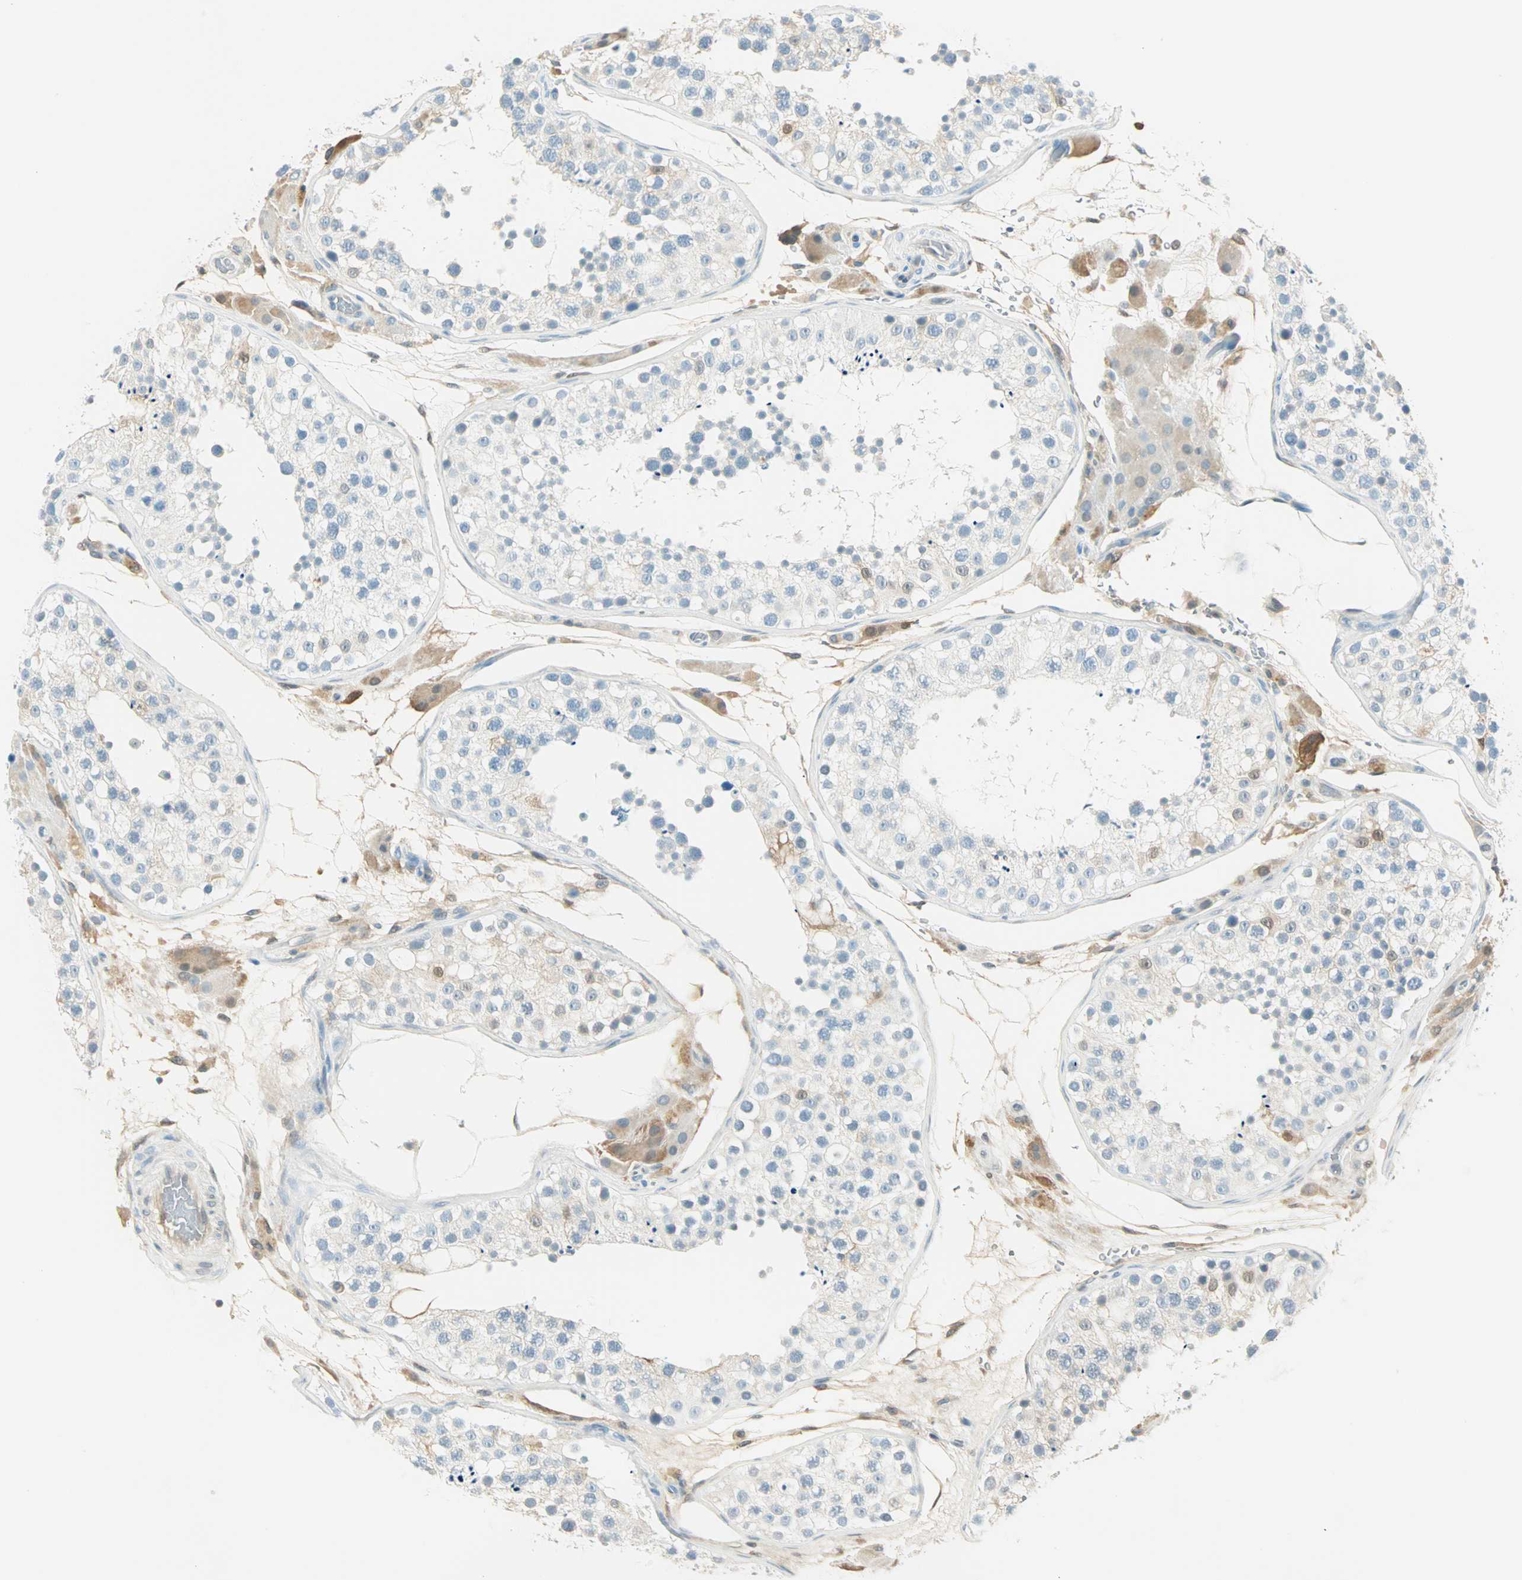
{"staining": {"intensity": "moderate", "quantity": "<25%", "location": "cytoplasmic/membranous,nuclear"}, "tissue": "testis", "cell_type": "Cells in seminiferous ducts", "image_type": "normal", "snomed": [{"axis": "morphology", "description": "Normal tissue, NOS"}, {"axis": "topography", "description": "Testis"}], "caption": "Immunohistochemical staining of normal human testis reveals moderate cytoplasmic/membranous,nuclear protein staining in approximately <25% of cells in seminiferous ducts.", "gene": "S100A1", "patient": {"sex": "male", "age": 26}}